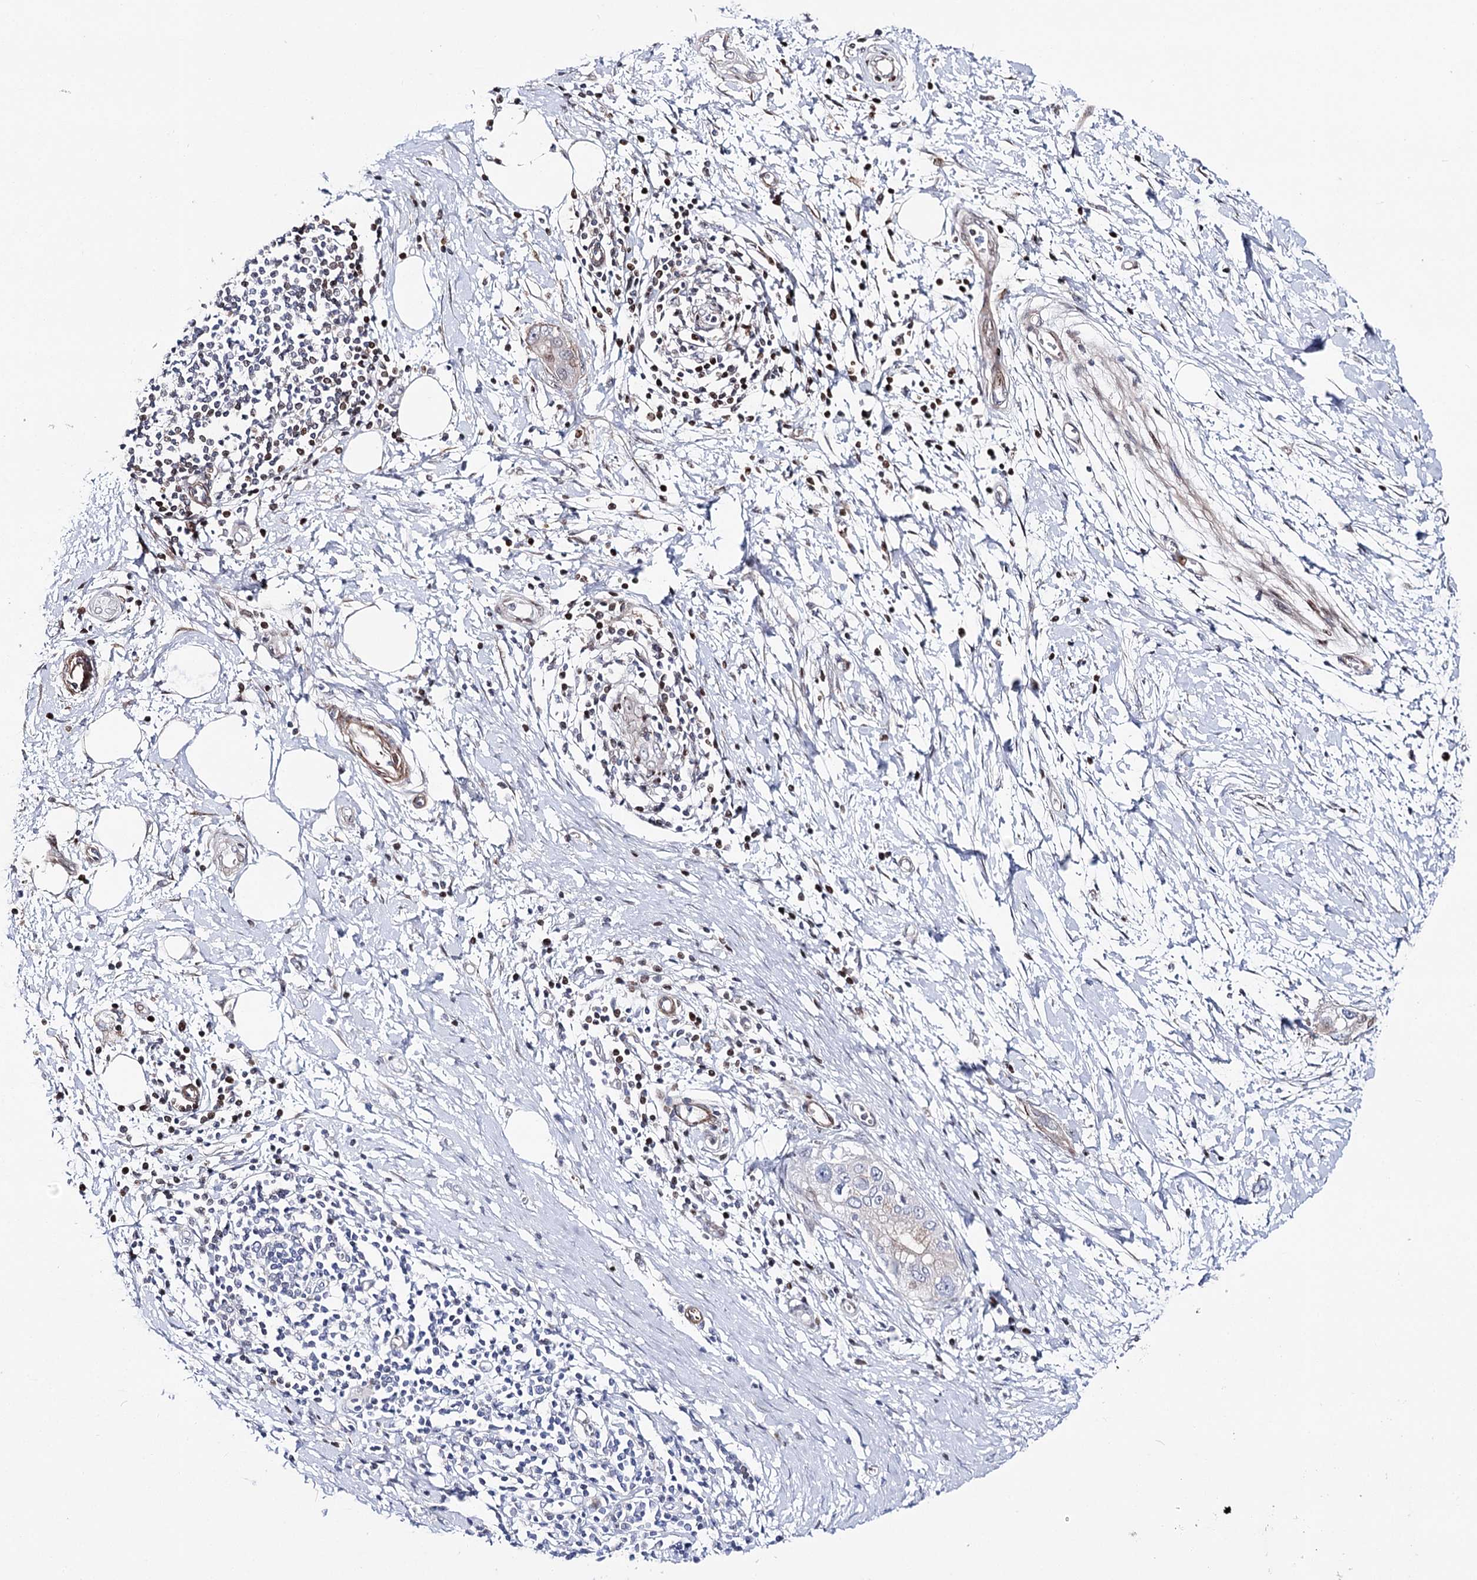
{"staining": {"intensity": "negative", "quantity": "none", "location": "none"}, "tissue": "pancreatic cancer", "cell_type": "Tumor cells", "image_type": "cancer", "snomed": [{"axis": "morphology", "description": "Normal tissue, NOS"}, {"axis": "morphology", "description": "Adenocarcinoma, NOS"}, {"axis": "topography", "description": "Pancreas"}, {"axis": "topography", "description": "Peripheral nerve tissue"}], "caption": "An immunohistochemistry histopathology image of adenocarcinoma (pancreatic) is shown. There is no staining in tumor cells of adenocarcinoma (pancreatic). The staining is performed using DAB (3,3'-diaminobenzidine) brown chromogen with nuclei counter-stained in using hematoxylin.", "gene": "ANKRD23", "patient": {"sex": "male", "age": 59}}